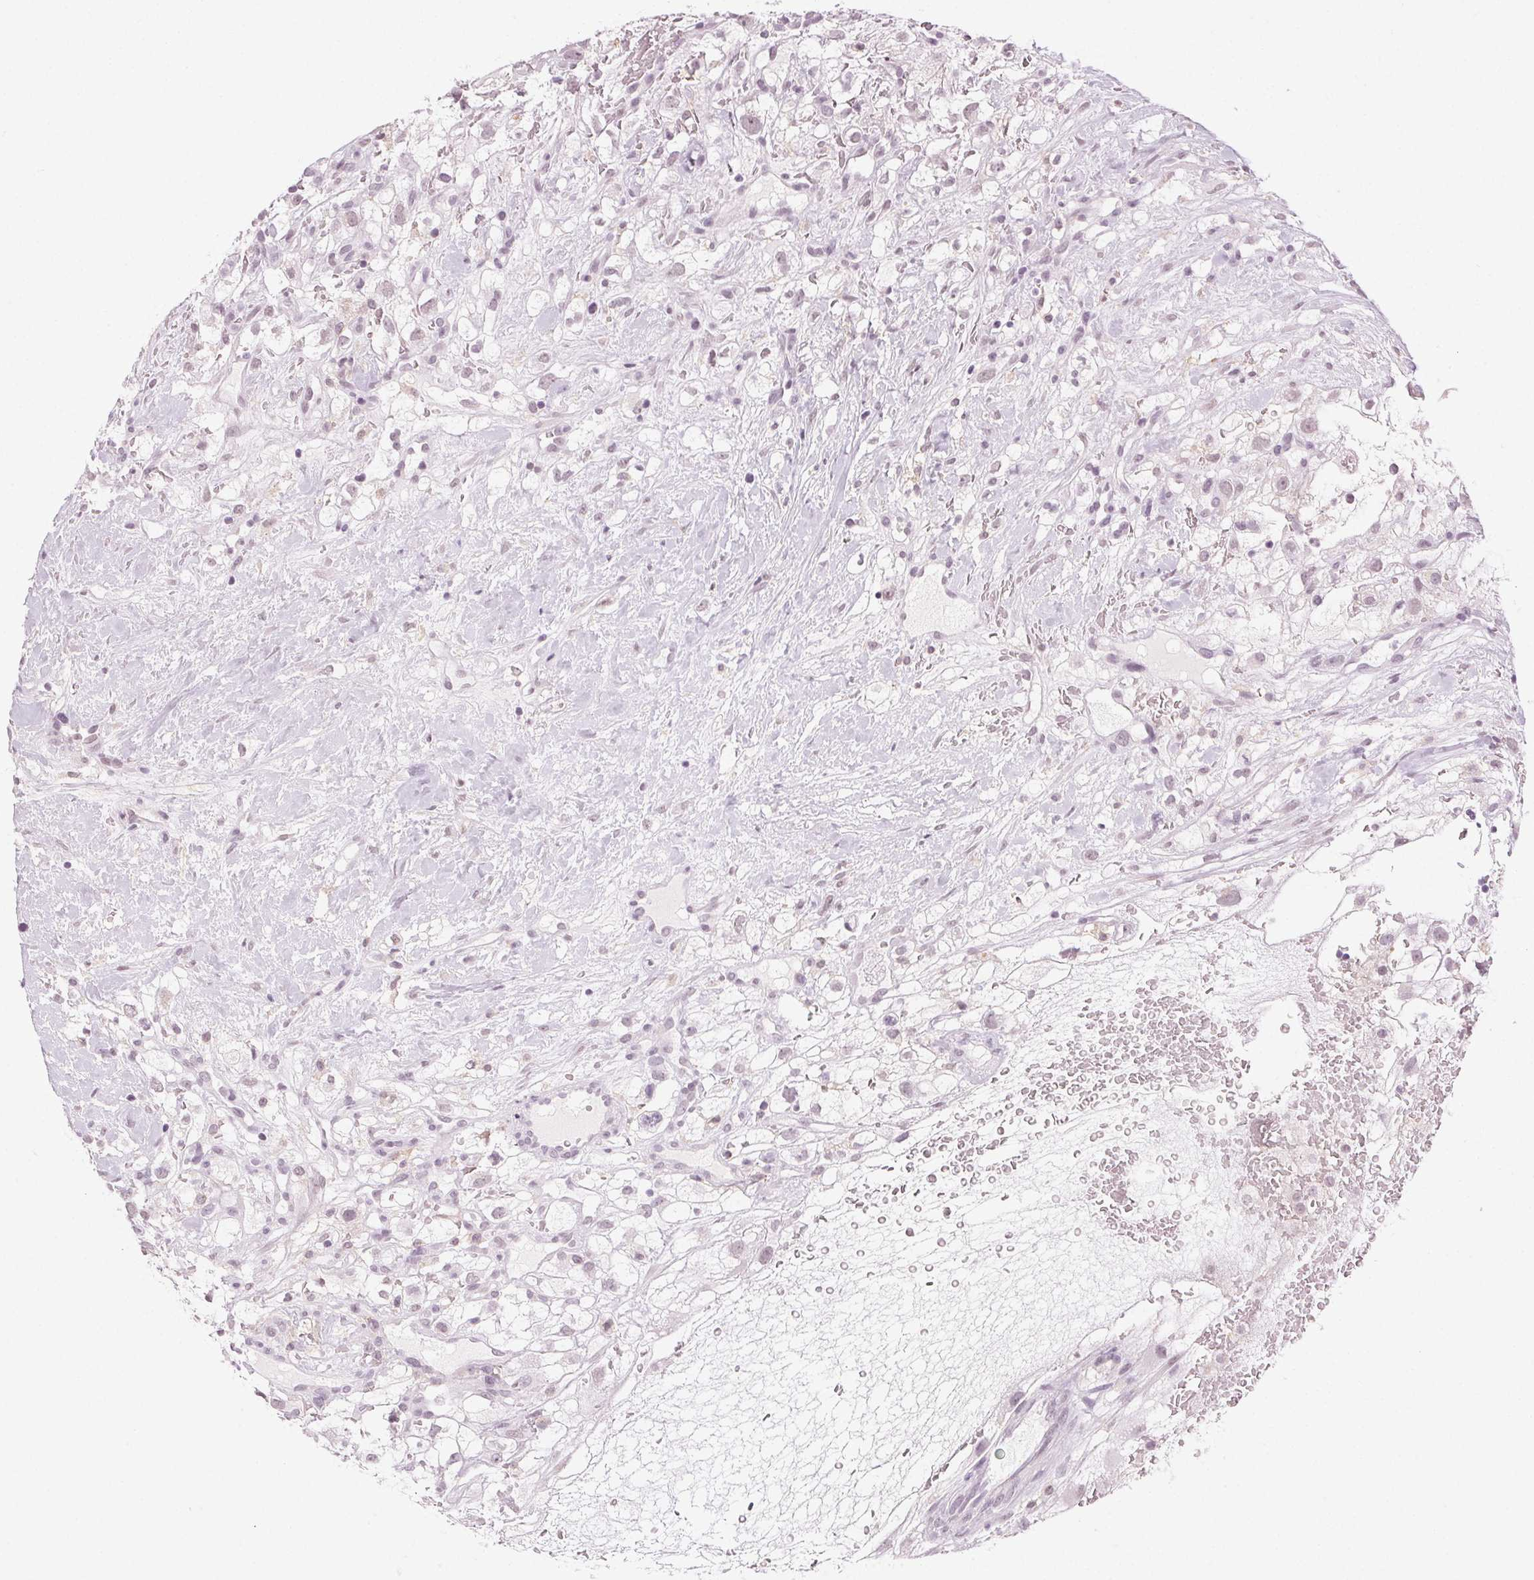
{"staining": {"intensity": "negative", "quantity": "none", "location": "none"}, "tissue": "renal cancer", "cell_type": "Tumor cells", "image_type": "cancer", "snomed": [{"axis": "morphology", "description": "Adenocarcinoma, NOS"}, {"axis": "topography", "description": "Kidney"}], "caption": "Immunohistochemistry of renal cancer displays no staining in tumor cells.", "gene": "AIF1L", "patient": {"sex": "male", "age": 59}}